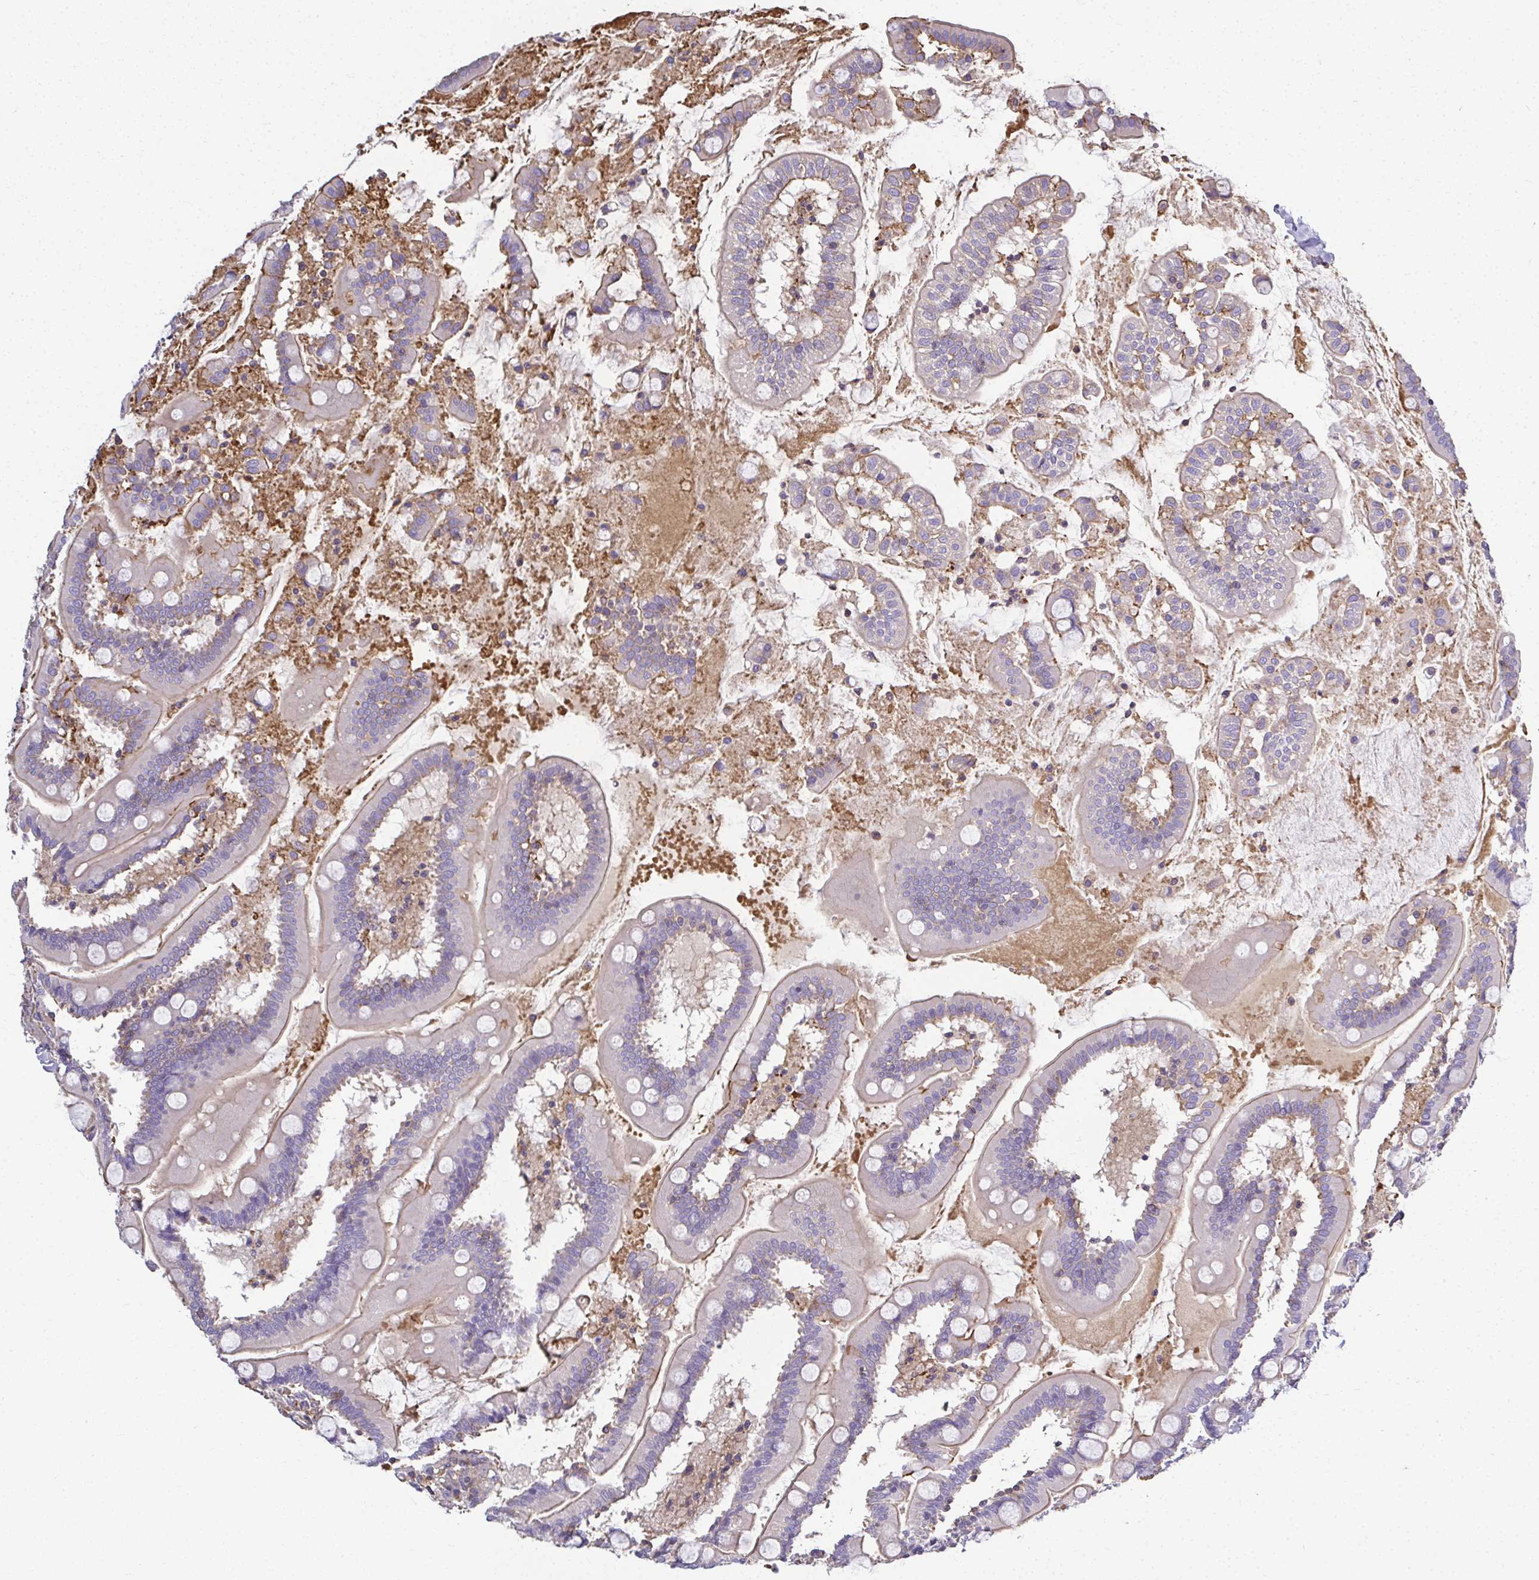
{"staining": {"intensity": "weak", "quantity": "<25%", "location": "cytoplasmic/membranous"}, "tissue": "small intestine", "cell_type": "Glandular cells", "image_type": "normal", "snomed": [{"axis": "morphology", "description": "Normal tissue, NOS"}, {"axis": "topography", "description": "Small intestine"}], "caption": "This is an immunohistochemistry image of normal small intestine. There is no expression in glandular cells.", "gene": "MYL1", "patient": {"sex": "female", "age": 64}}